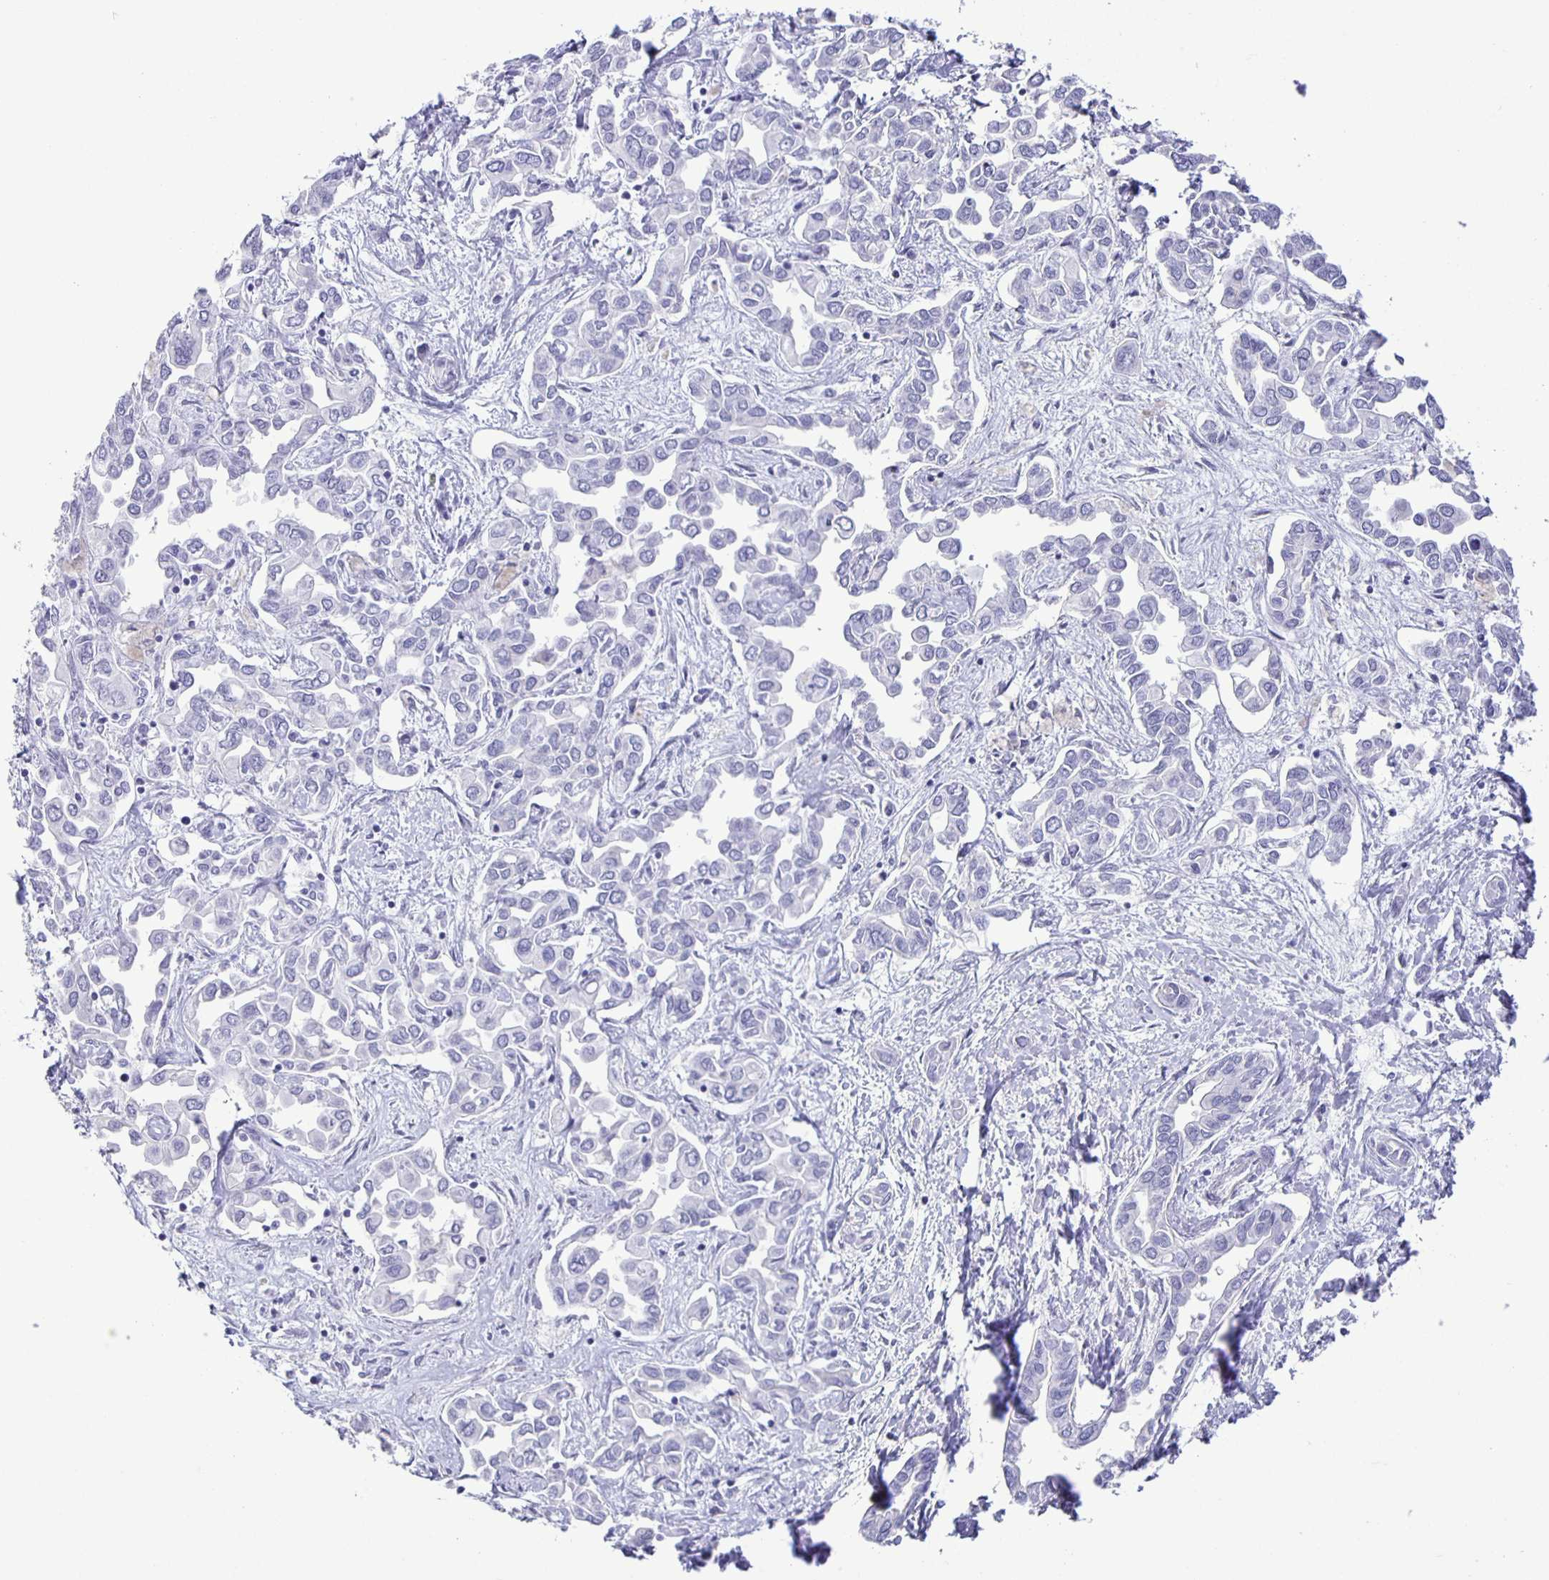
{"staining": {"intensity": "negative", "quantity": "none", "location": "none"}, "tissue": "liver cancer", "cell_type": "Tumor cells", "image_type": "cancer", "snomed": [{"axis": "morphology", "description": "Cholangiocarcinoma"}, {"axis": "topography", "description": "Liver"}], "caption": "Immunohistochemical staining of cholangiocarcinoma (liver) reveals no significant staining in tumor cells.", "gene": "EZHIP", "patient": {"sex": "female", "age": 64}}